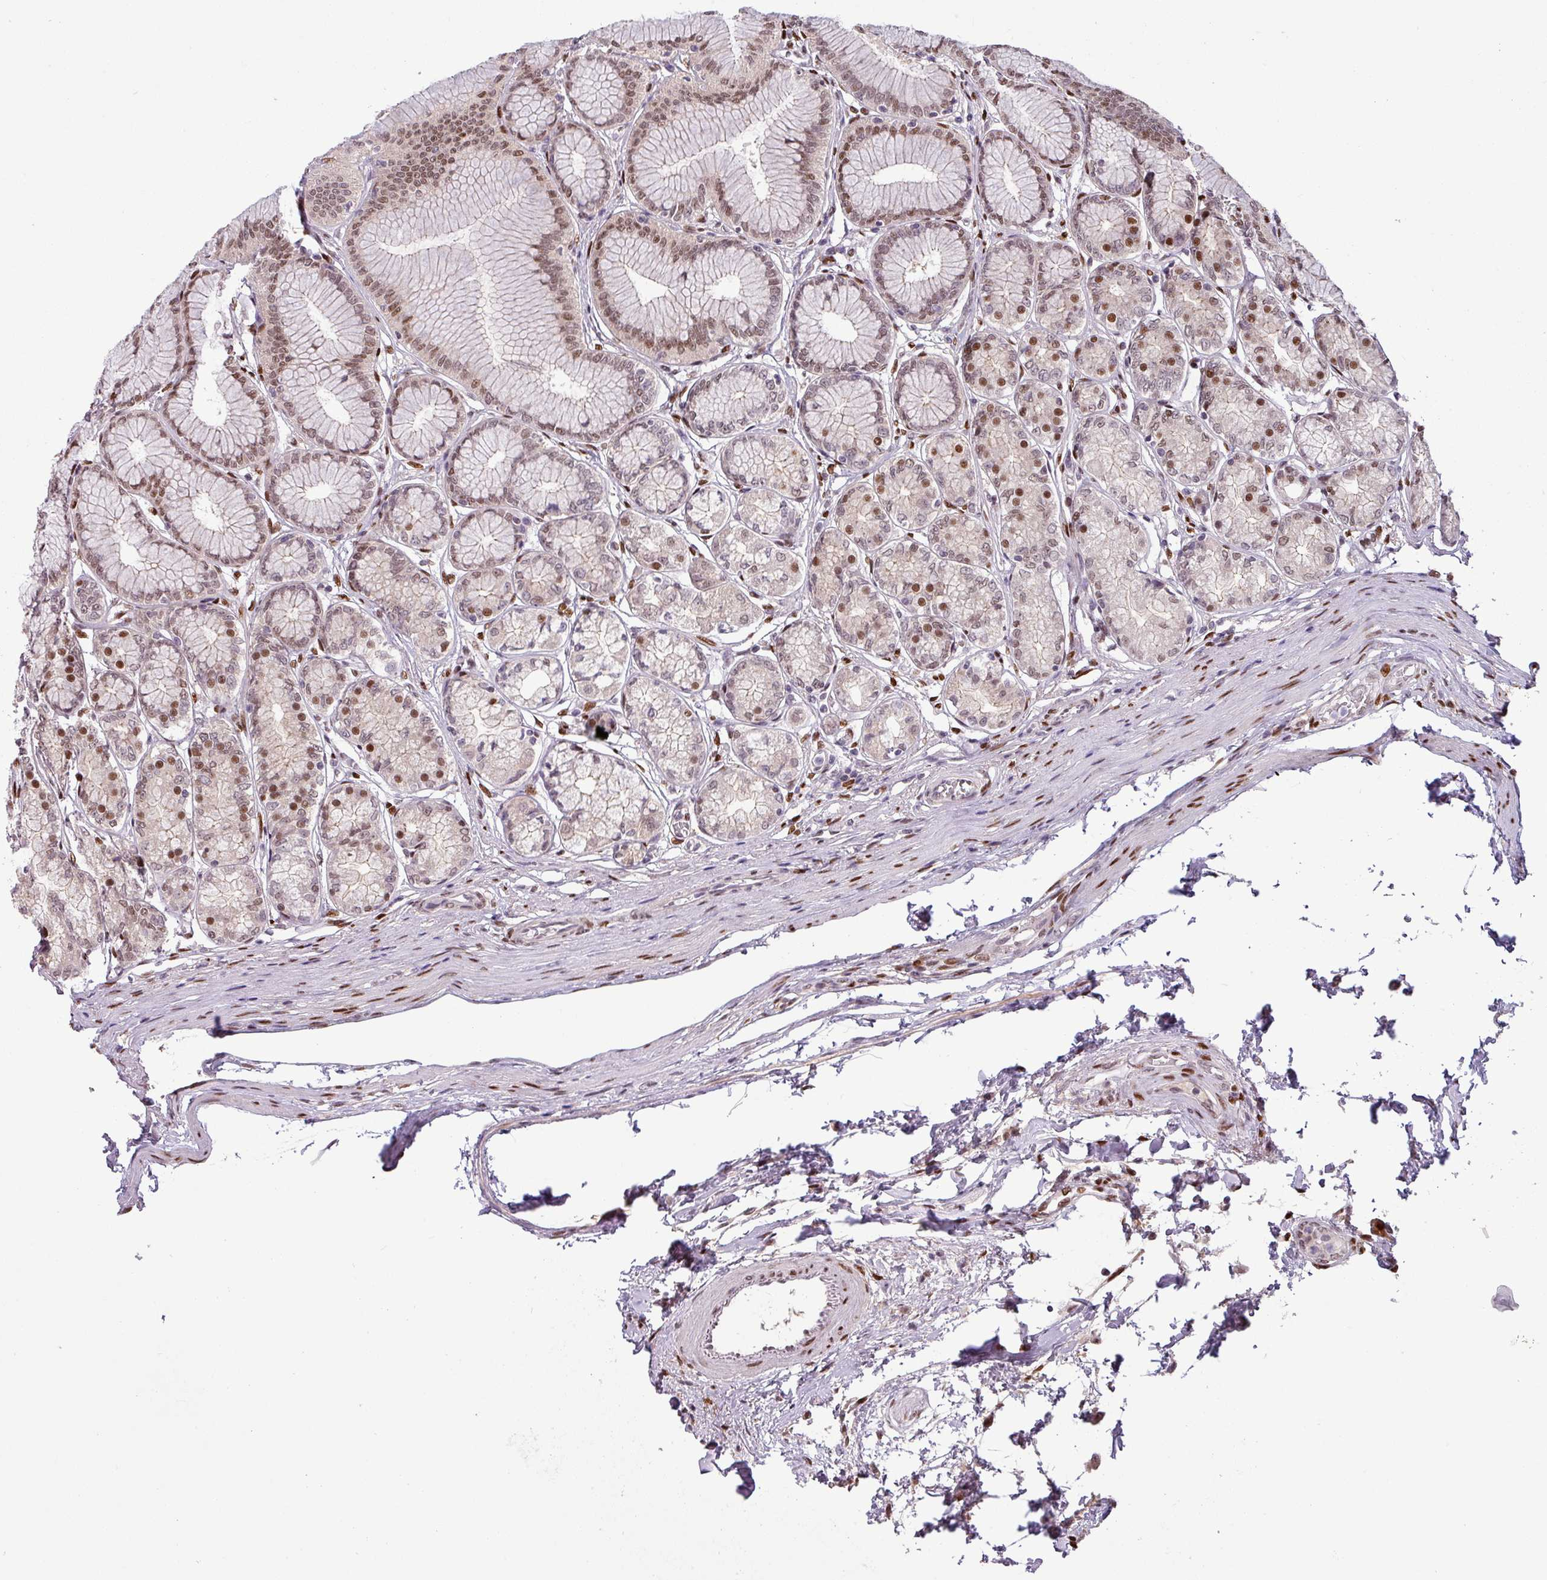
{"staining": {"intensity": "strong", "quantity": "25%-75%", "location": "nuclear"}, "tissue": "stomach", "cell_type": "Glandular cells", "image_type": "normal", "snomed": [{"axis": "morphology", "description": "Normal tissue, NOS"}, {"axis": "morphology", "description": "Adenocarcinoma, NOS"}, {"axis": "morphology", "description": "Adenocarcinoma, High grade"}, {"axis": "topography", "description": "Stomach, upper"}, {"axis": "topography", "description": "Stomach"}], "caption": "This micrograph shows IHC staining of normal stomach, with high strong nuclear staining in approximately 25%-75% of glandular cells.", "gene": "IRF2BPL", "patient": {"sex": "female", "age": 65}}